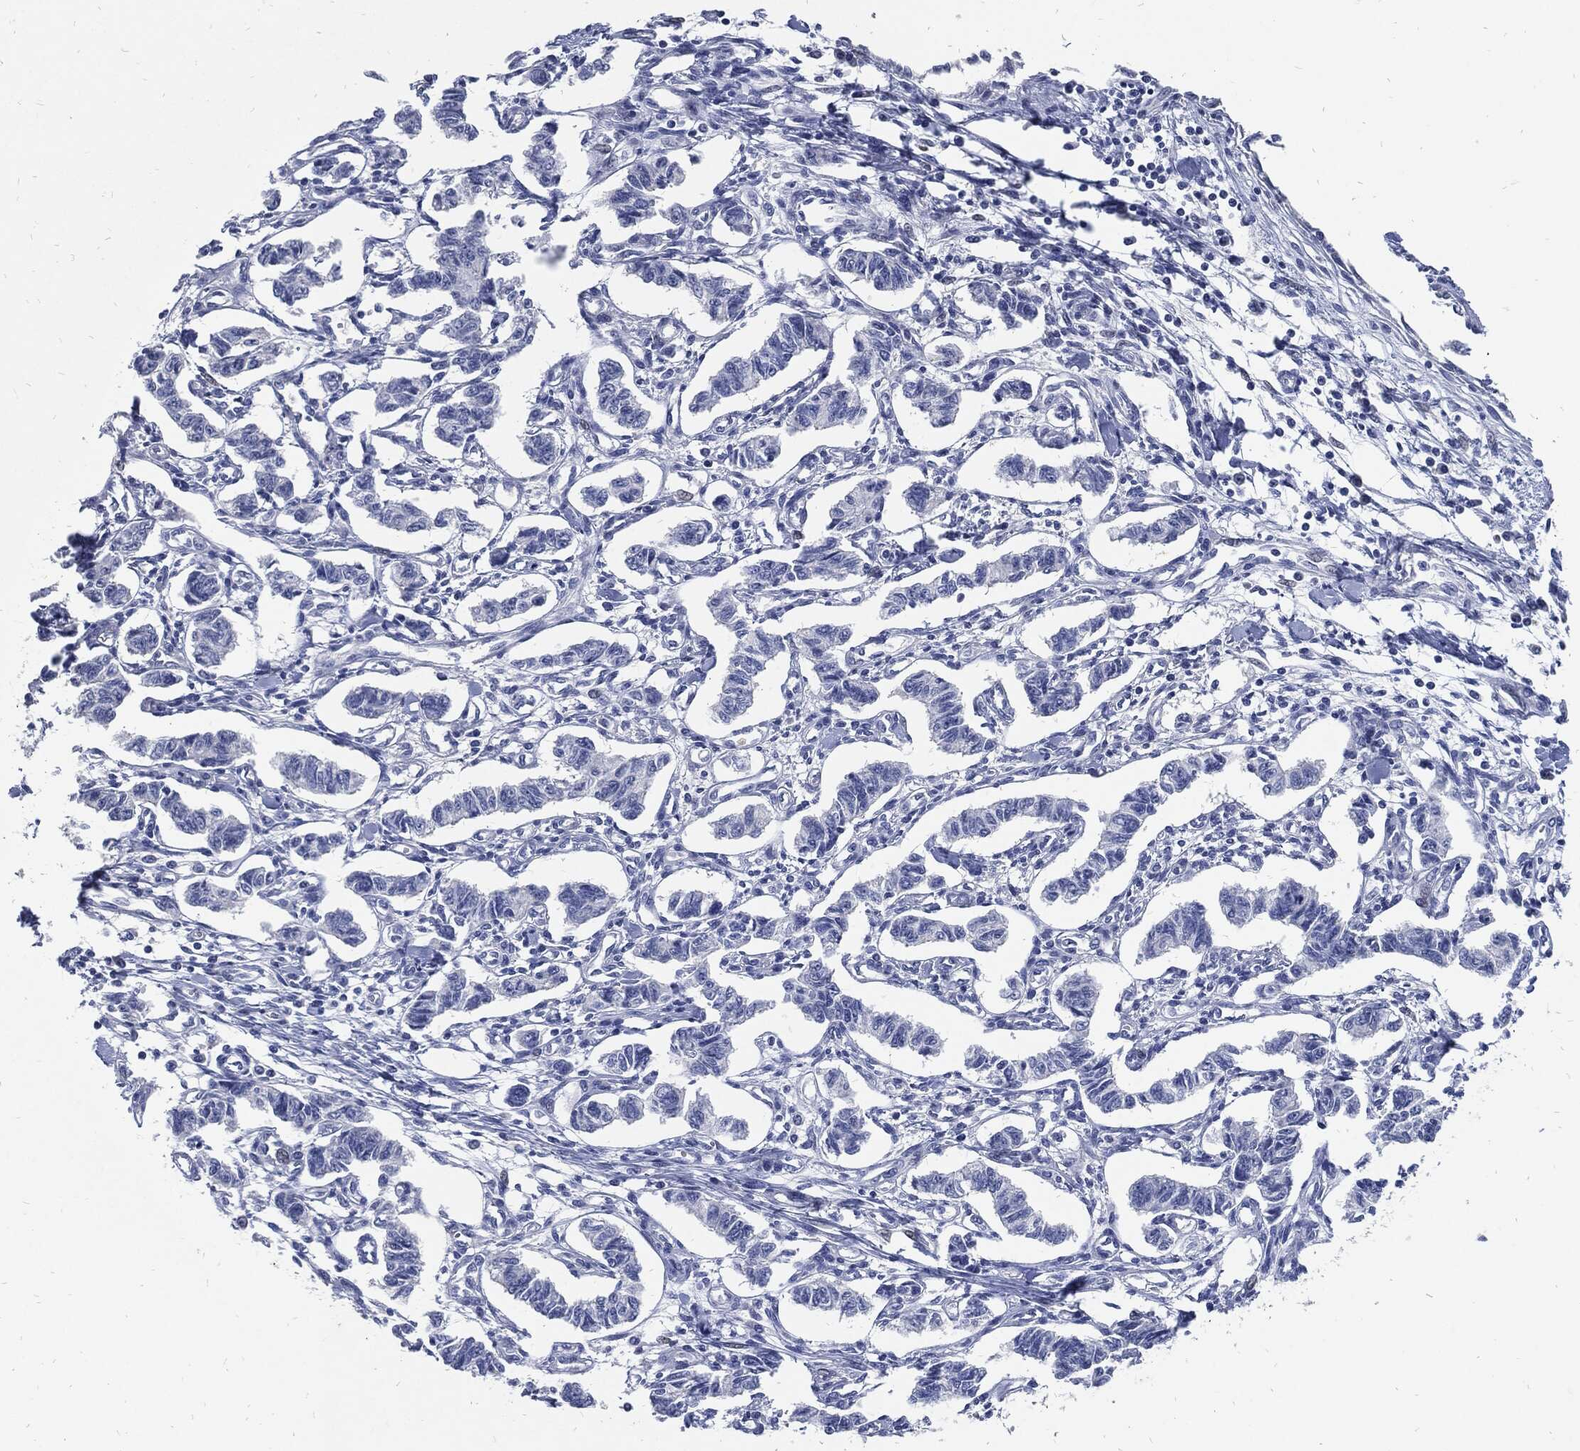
{"staining": {"intensity": "negative", "quantity": "none", "location": "none"}, "tissue": "carcinoid", "cell_type": "Tumor cells", "image_type": "cancer", "snomed": [{"axis": "morphology", "description": "Carcinoid, malignant, NOS"}, {"axis": "topography", "description": "Kidney"}], "caption": "This is an IHC micrograph of carcinoid. There is no staining in tumor cells.", "gene": "FABP4", "patient": {"sex": "female", "age": 41}}